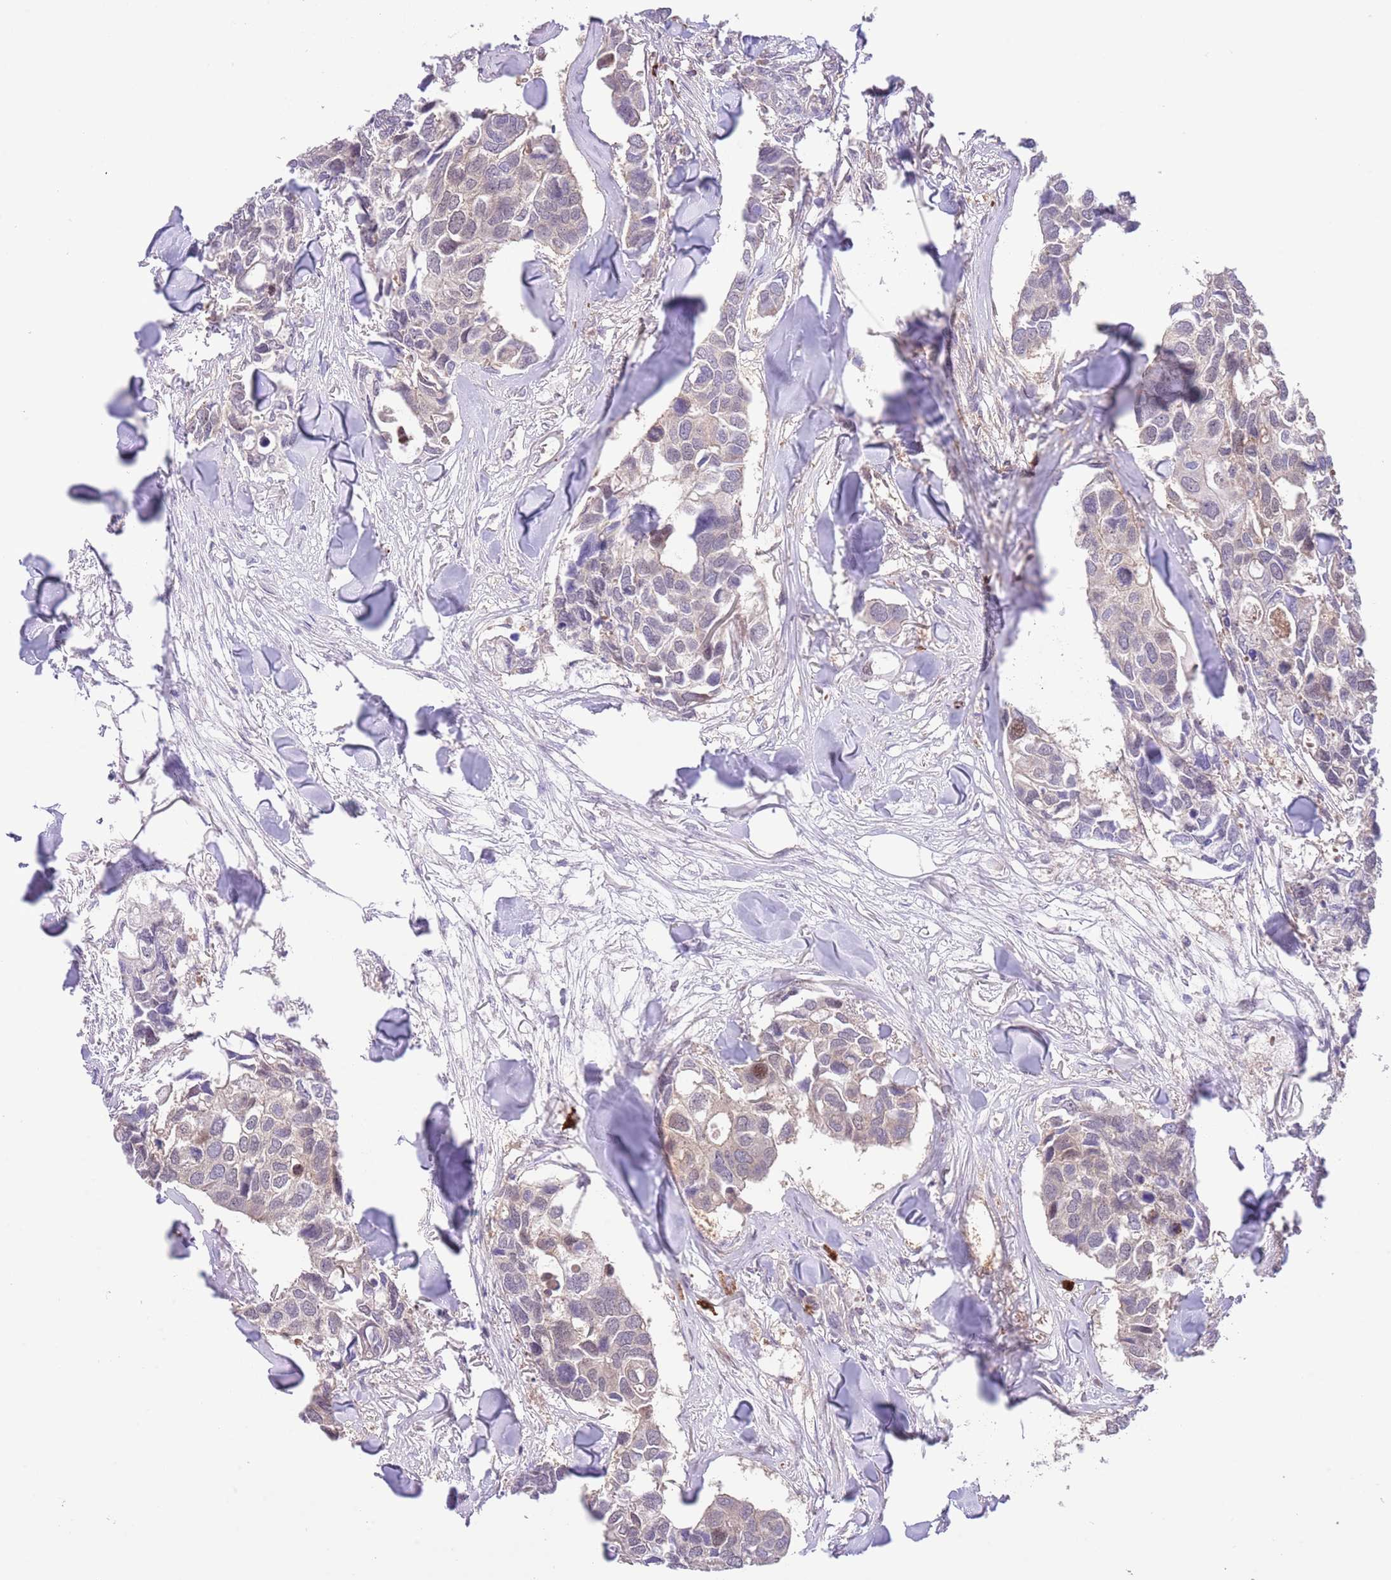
{"staining": {"intensity": "weak", "quantity": "<25%", "location": "cytoplasmic/membranous,nuclear"}, "tissue": "breast cancer", "cell_type": "Tumor cells", "image_type": "cancer", "snomed": [{"axis": "morphology", "description": "Duct carcinoma"}, {"axis": "topography", "description": "Breast"}], "caption": "IHC image of neoplastic tissue: human infiltrating ductal carcinoma (breast) stained with DAB reveals no significant protein staining in tumor cells. The staining is performed using DAB (3,3'-diaminobenzidine) brown chromogen with nuclei counter-stained in using hematoxylin.", "gene": "HDHD2", "patient": {"sex": "female", "age": 83}}